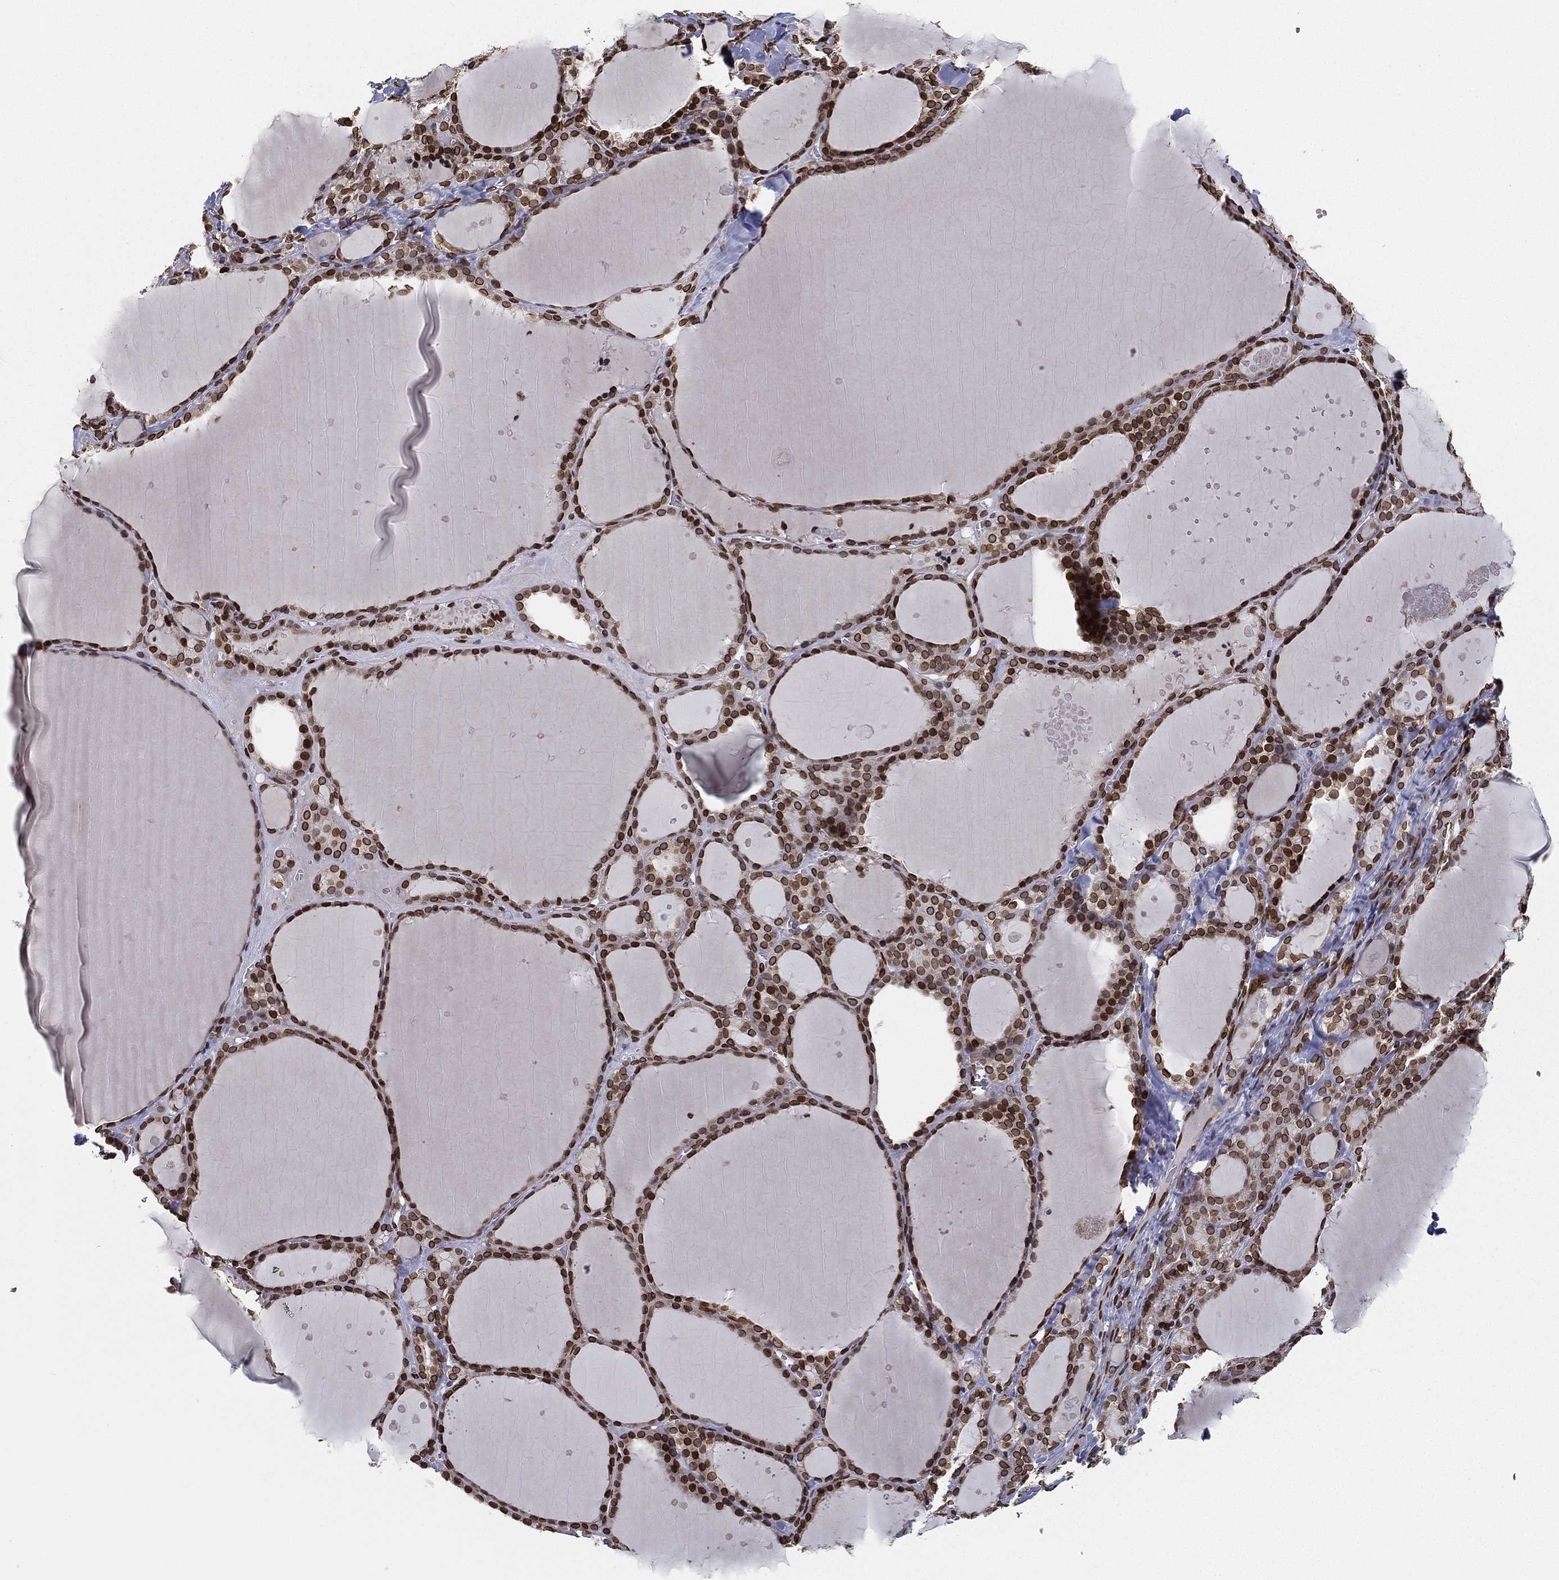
{"staining": {"intensity": "strong", "quantity": ">75%", "location": "cytoplasmic/membranous,nuclear"}, "tissue": "thyroid gland", "cell_type": "Glandular cells", "image_type": "normal", "snomed": [{"axis": "morphology", "description": "Normal tissue, NOS"}, {"axis": "topography", "description": "Thyroid gland"}], "caption": "Protein expression analysis of benign thyroid gland exhibits strong cytoplasmic/membranous,nuclear staining in approximately >75% of glandular cells.", "gene": "PALB2", "patient": {"sex": "male", "age": 68}}